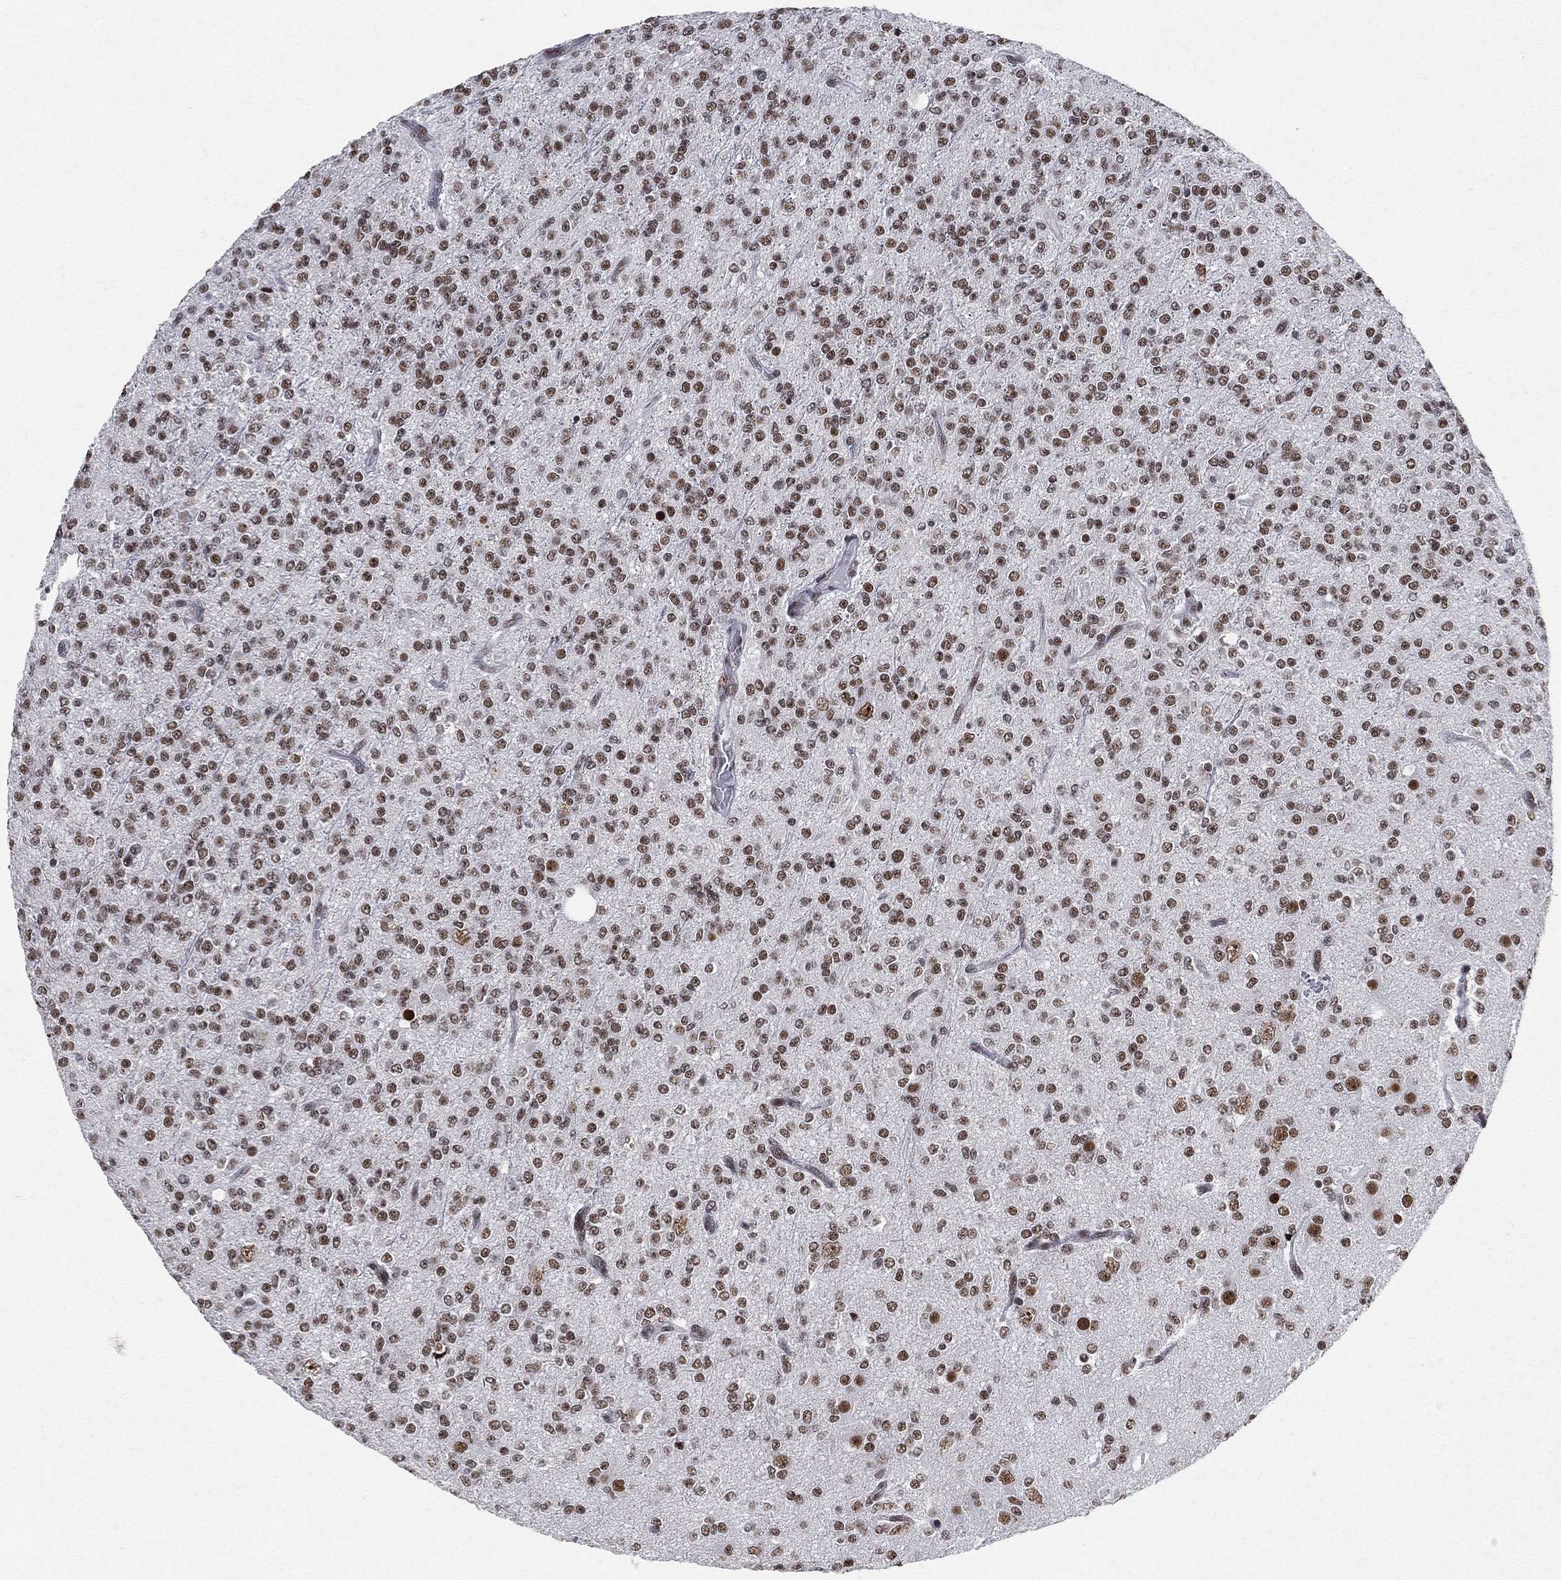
{"staining": {"intensity": "moderate", "quantity": ">75%", "location": "nuclear"}, "tissue": "glioma", "cell_type": "Tumor cells", "image_type": "cancer", "snomed": [{"axis": "morphology", "description": "Glioma, malignant, Low grade"}, {"axis": "topography", "description": "Brain"}], "caption": "This histopathology image demonstrates immunohistochemistry staining of human malignant low-grade glioma, with medium moderate nuclear positivity in about >75% of tumor cells.", "gene": "DDX27", "patient": {"sex": "male", "age": 27}}